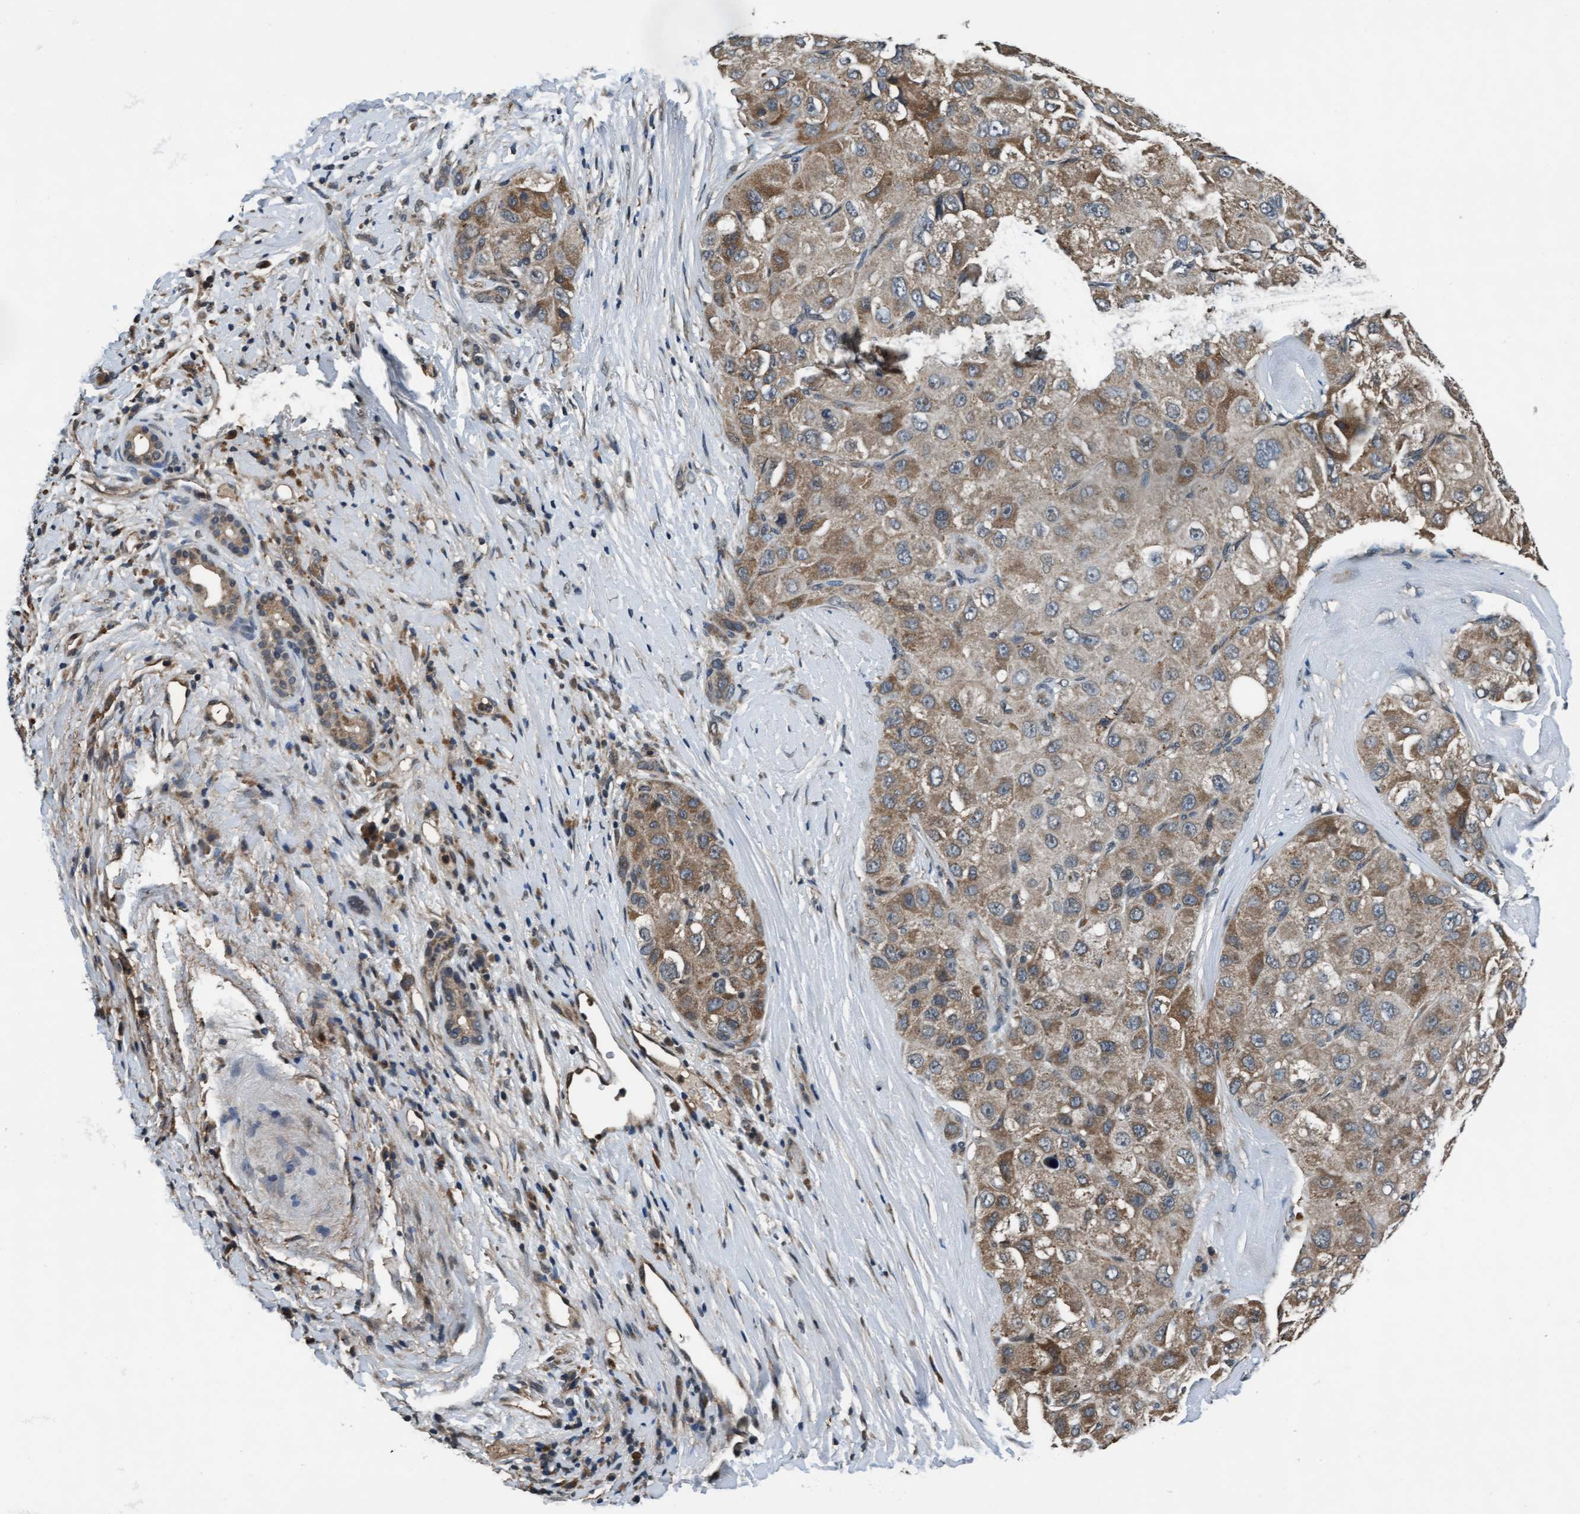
{"staining": {"intensity": "moderate", "quantity": ">75%", "location": "cytoplasmic/membranous"}, "tissue": "liver cancer", "cell_type": "Tumor cells", "image_type": "cancer", "snomed": [{"axis": "morphology", "description": "Carcinoma, Hepatocellular, NOS"}, {"axis": "topography", "description": "Liver"}], "caption": "A medium amount of moderate cytoplasmic/membranous expression is present in approximately >75% of tumor cells in liver hepatocellular carcinoma tissue.", "gene": "WASF1", "patient": {"sex": "male", "age": 80}}